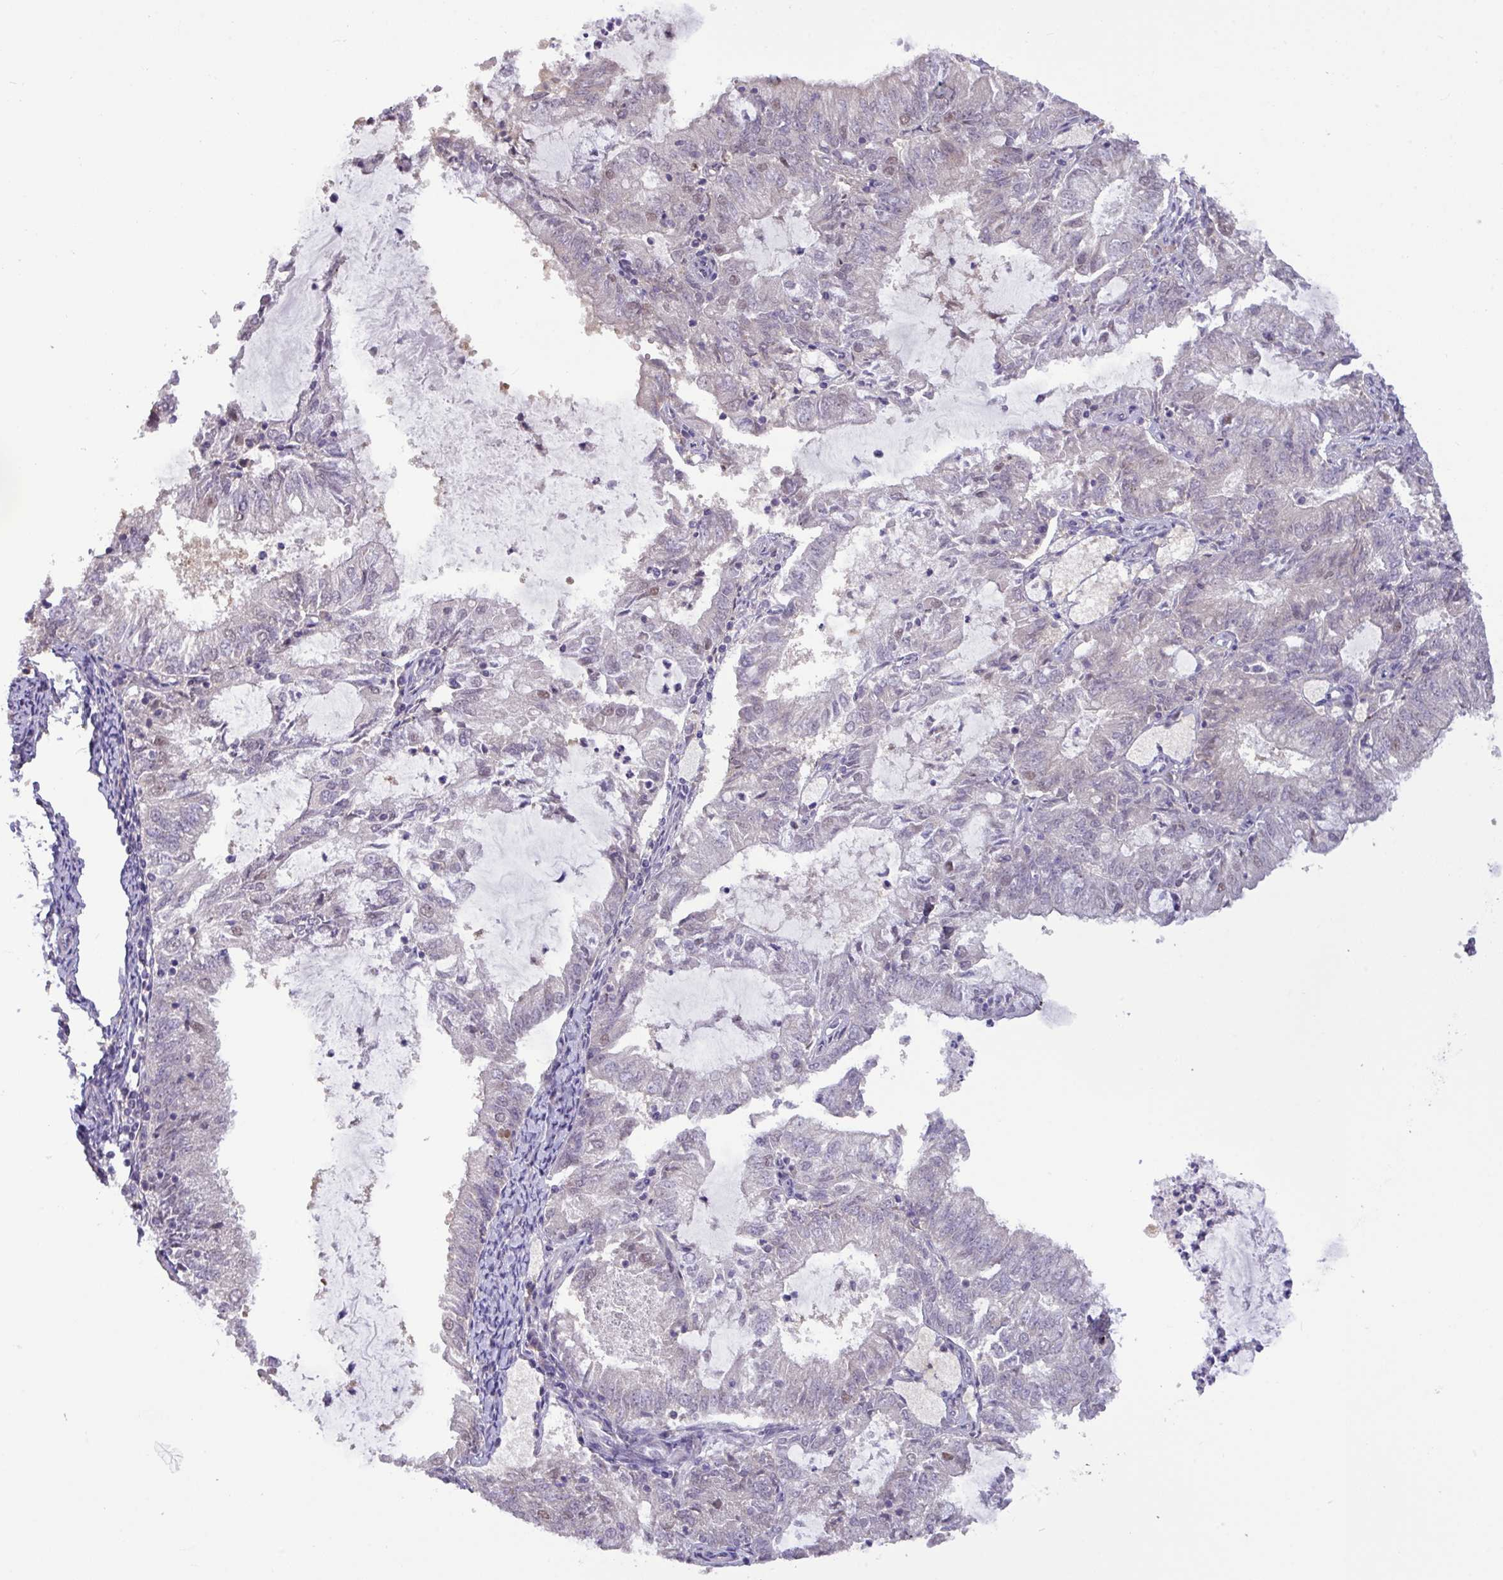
{"staining": {"intensity": "weak", "quantity": "<25%", "location": "nuclear"}, "tissue": "endometrial cancer", "cell_type": "Tumor cells", "image_type": "cancer", "snomed": [{"axis": "morphology", "description": "Adenocarcinoma, NOS"}, {"axis": "topography", "description": "Endometrium"}], "caption": "An immunohistochemistry (IHC) photomicrograph of endometrial adenocarcinoma is shown. There is no staining in tumor cells of endometrial adenocarcinoma.", "gene": "RIPPLY1", "patient": {"sex": "female", "age": 57}}